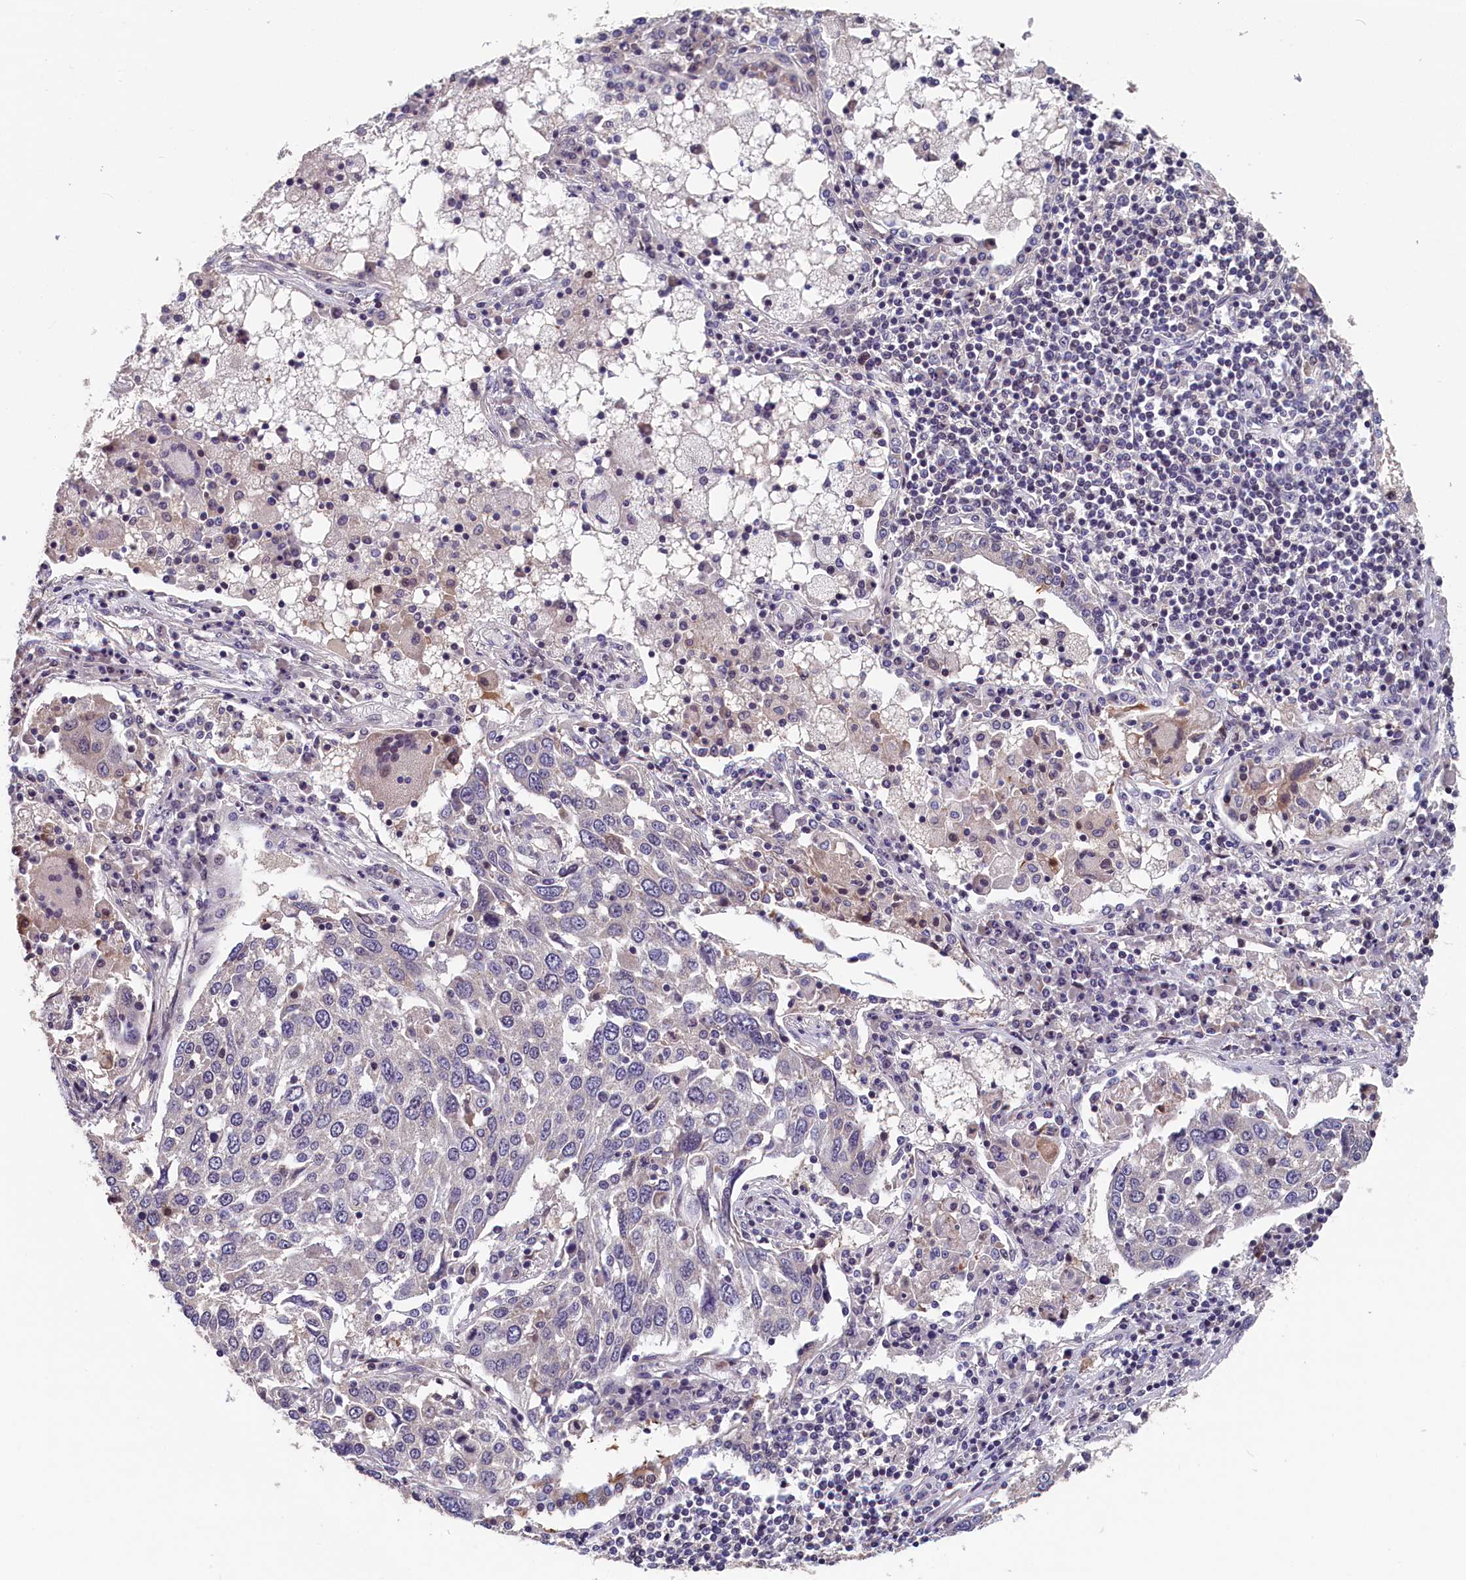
{"staining": {"intensity": "negative", "quantity": "none", "location": "none"}, "tissue": "lung cancer", "cell_type": "Tumor cells", "image_type": "cancer", "snomed": [{"axis": "morphology", "description": "Squamous cell carcinoma, NOS"}, {"axis": "topography", "description": "Lung"}], "caption": "There is no significant staining in tumor cells of squamous cell carcinoma (lung).", "gene": "TMEM116", "patient": {"sex": "male", "age": 65}}